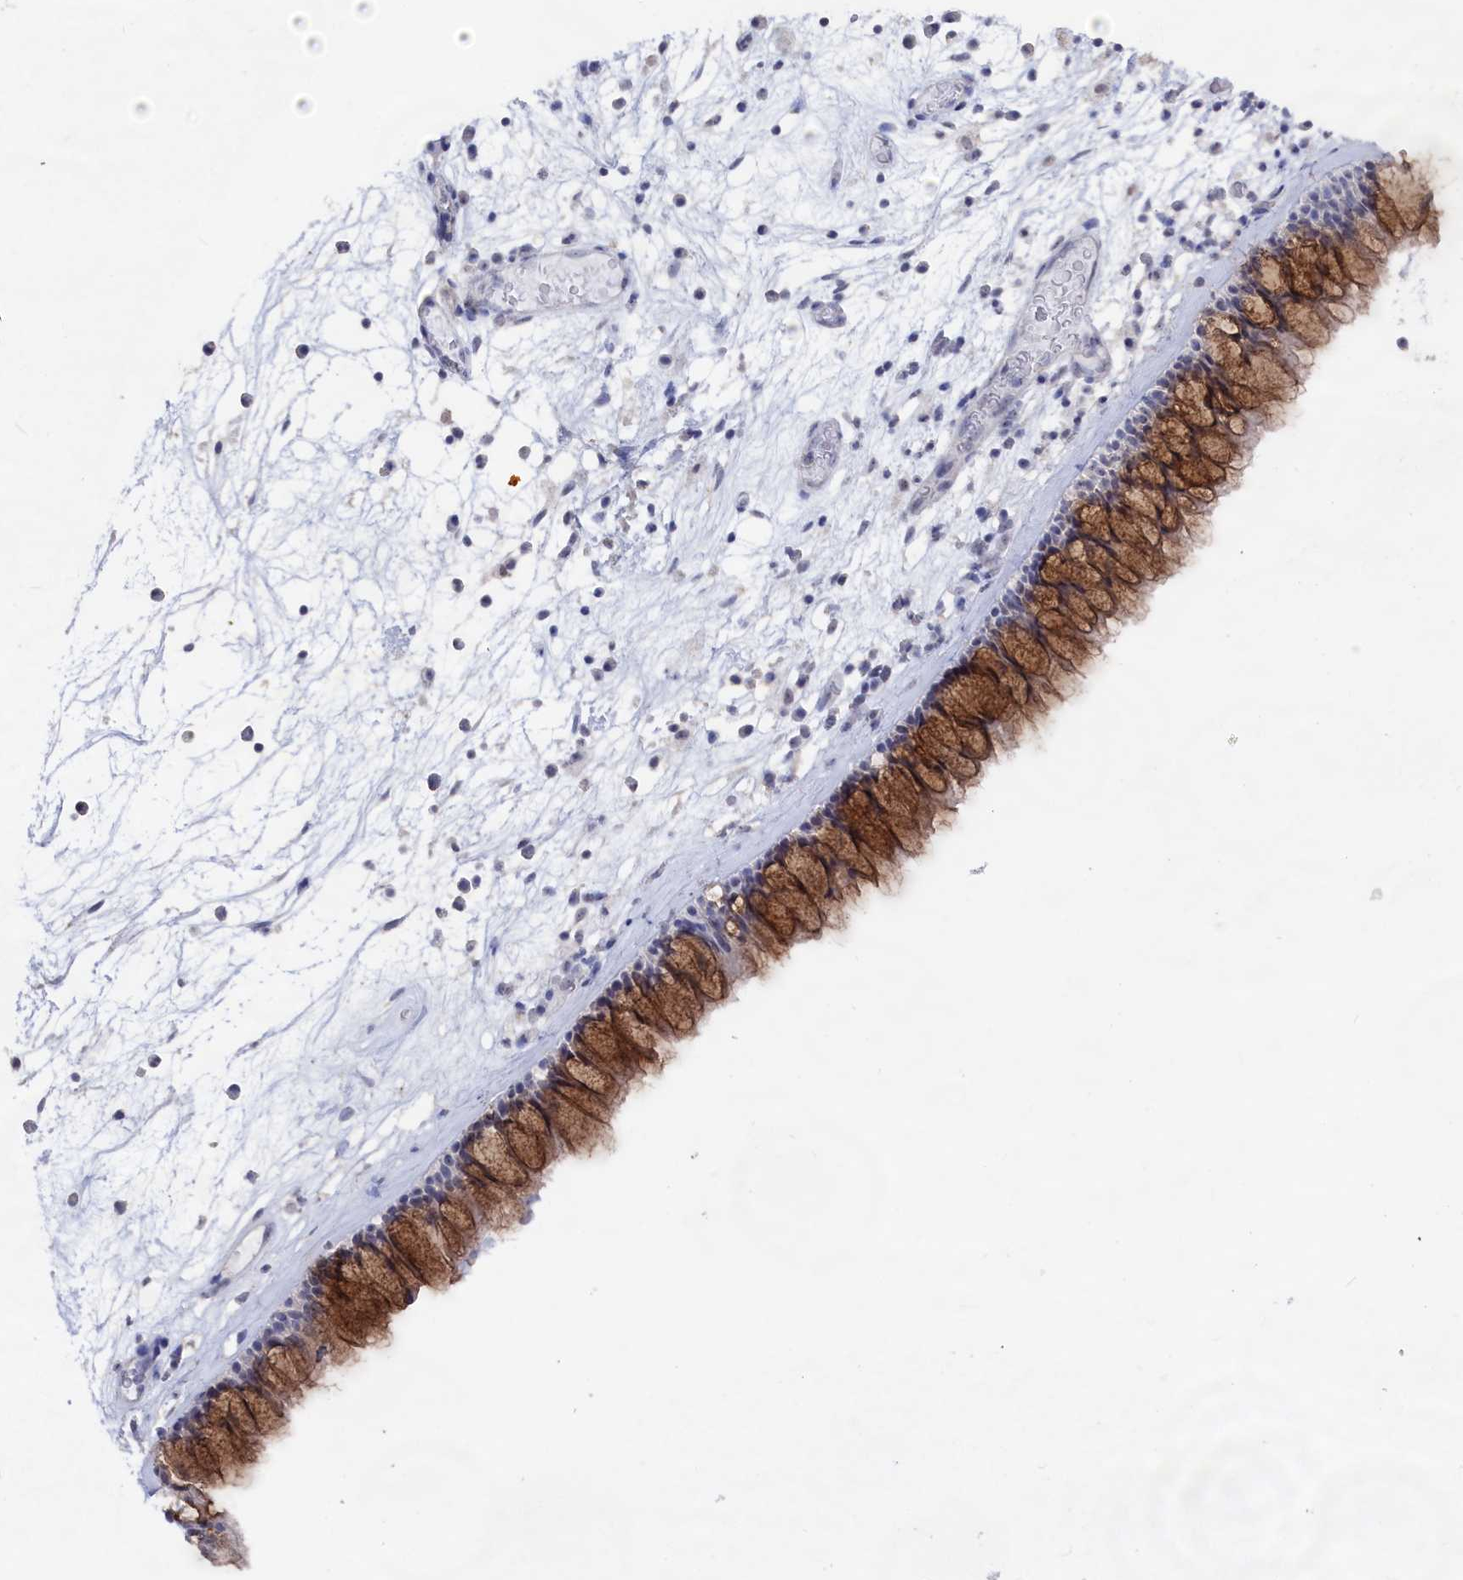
{"staining": {"intensity": "moderate", "quantity": "25%-75%", "location": "cytoplasmic/membranous"}, "tissue": "nasopharynx", "cell_type": "Respiratory epithelial cells", "image_type": "normal", "snomed": [{"axis": "morphology", "description": "Normal tissue, NOS"}, {"axis": "morphology", "description": "Inflammation, NOS"}, {"axis": "morphology", "description": "Malignant melanoma, Metastatic site"}, {"axis": "topography", "description": "Nasopharynx"}], "caption": "About 25%-75% of respiratory epithelial cells in normal human nasopharynx show moderate cytoplasmic/membranous protein expression as visualized by brown immunohistochemical staining.", "gene": "SEMG2", "patient": {"sex": "male", "age": 70}}